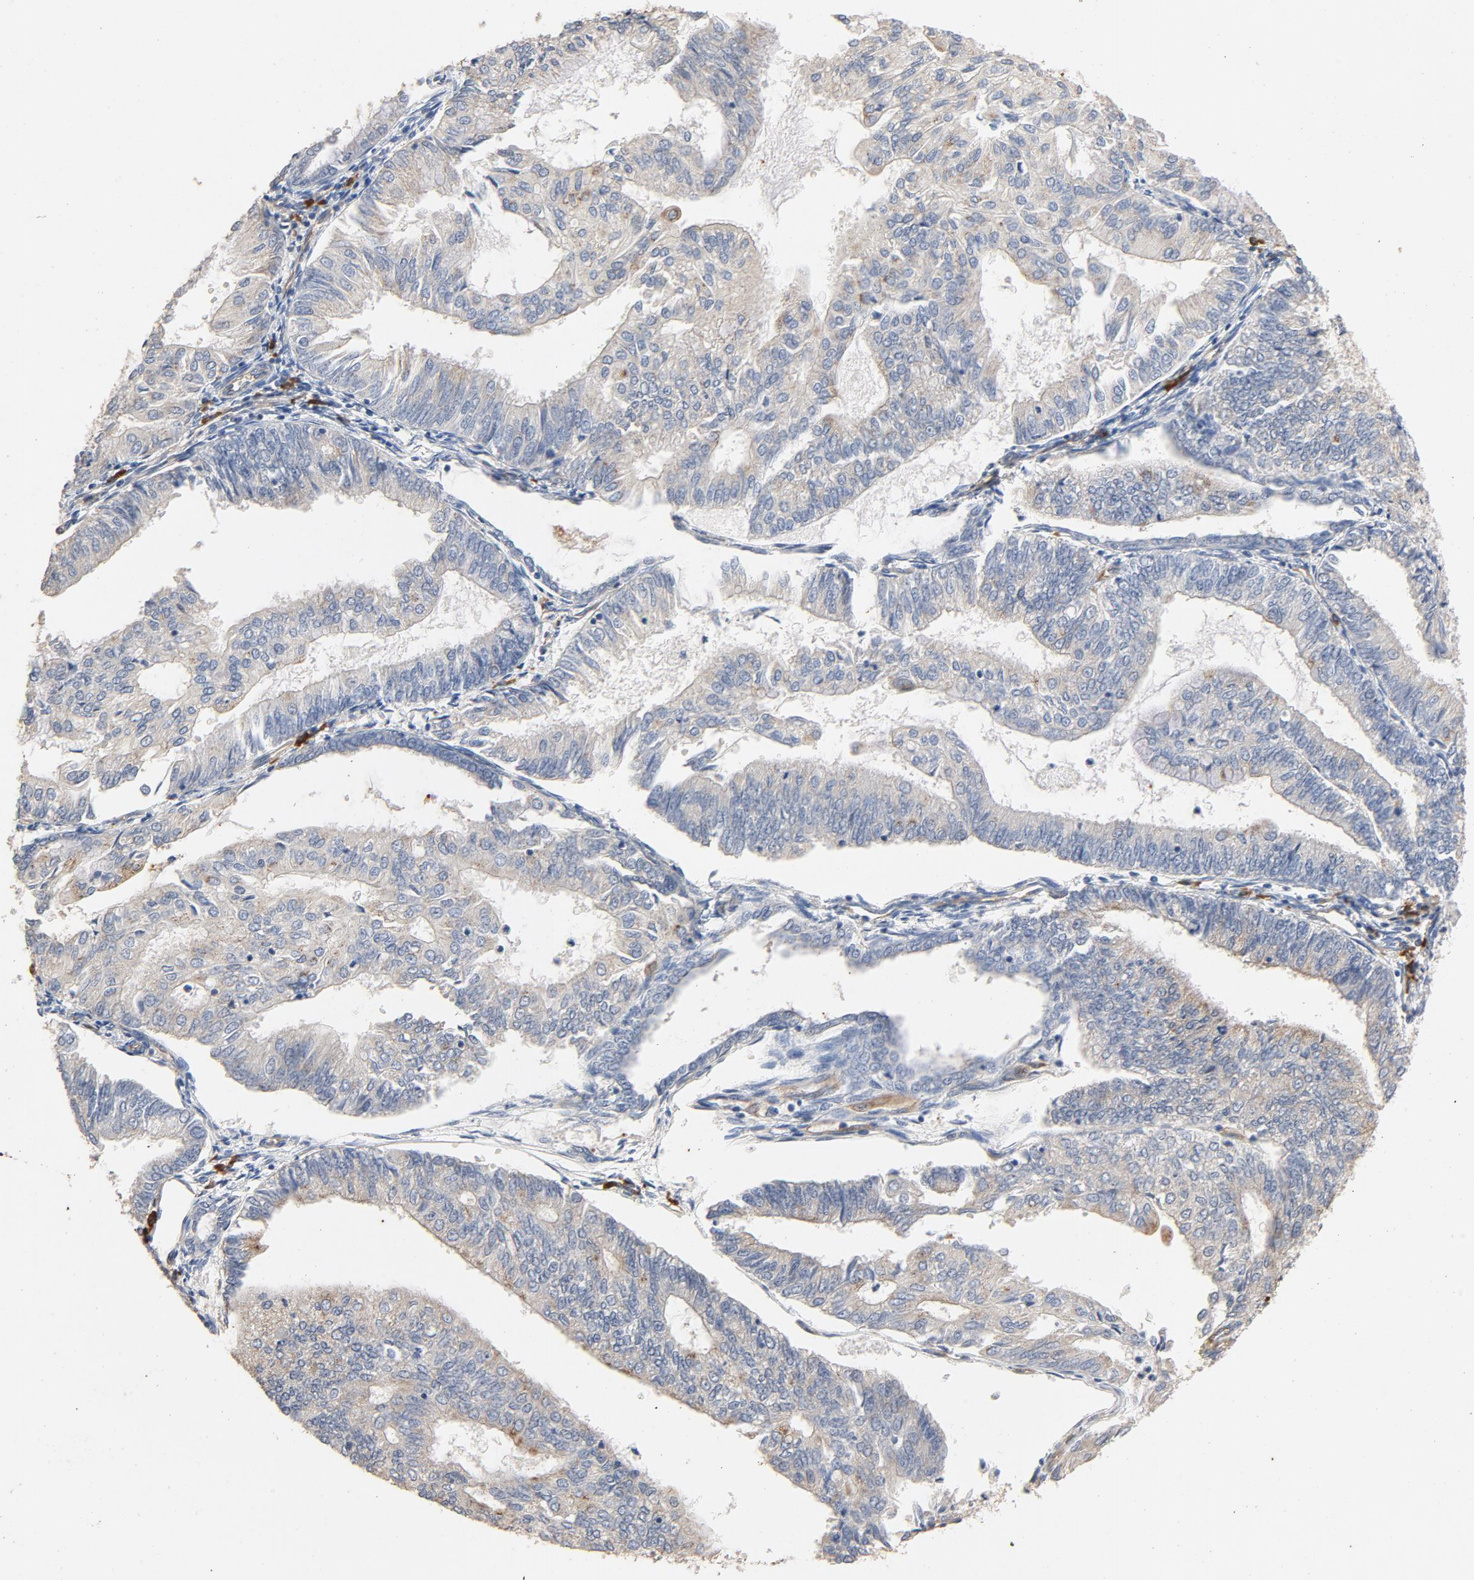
{"staining": {"intensity": "weak", "quantity": ">75%", "location": "cytoplasmic/membranous"}, "tissue": "endometrial cancer", "cell_type": "Tumor cells", "image_type": "cancer", "snomed": [{"axis": "morphology", "description": "Adenocarcinoma, NOS"}, {"axis": "topography", "description": "Endometrium"}], "caption": "Adenocarcinoma (endometrial) tissue shows weak cytoplasmic/membranous positivity in approximately >75% of tumor cells", "gene": "UBE2J1", "patient": {"sex": "female", "age": 59}}